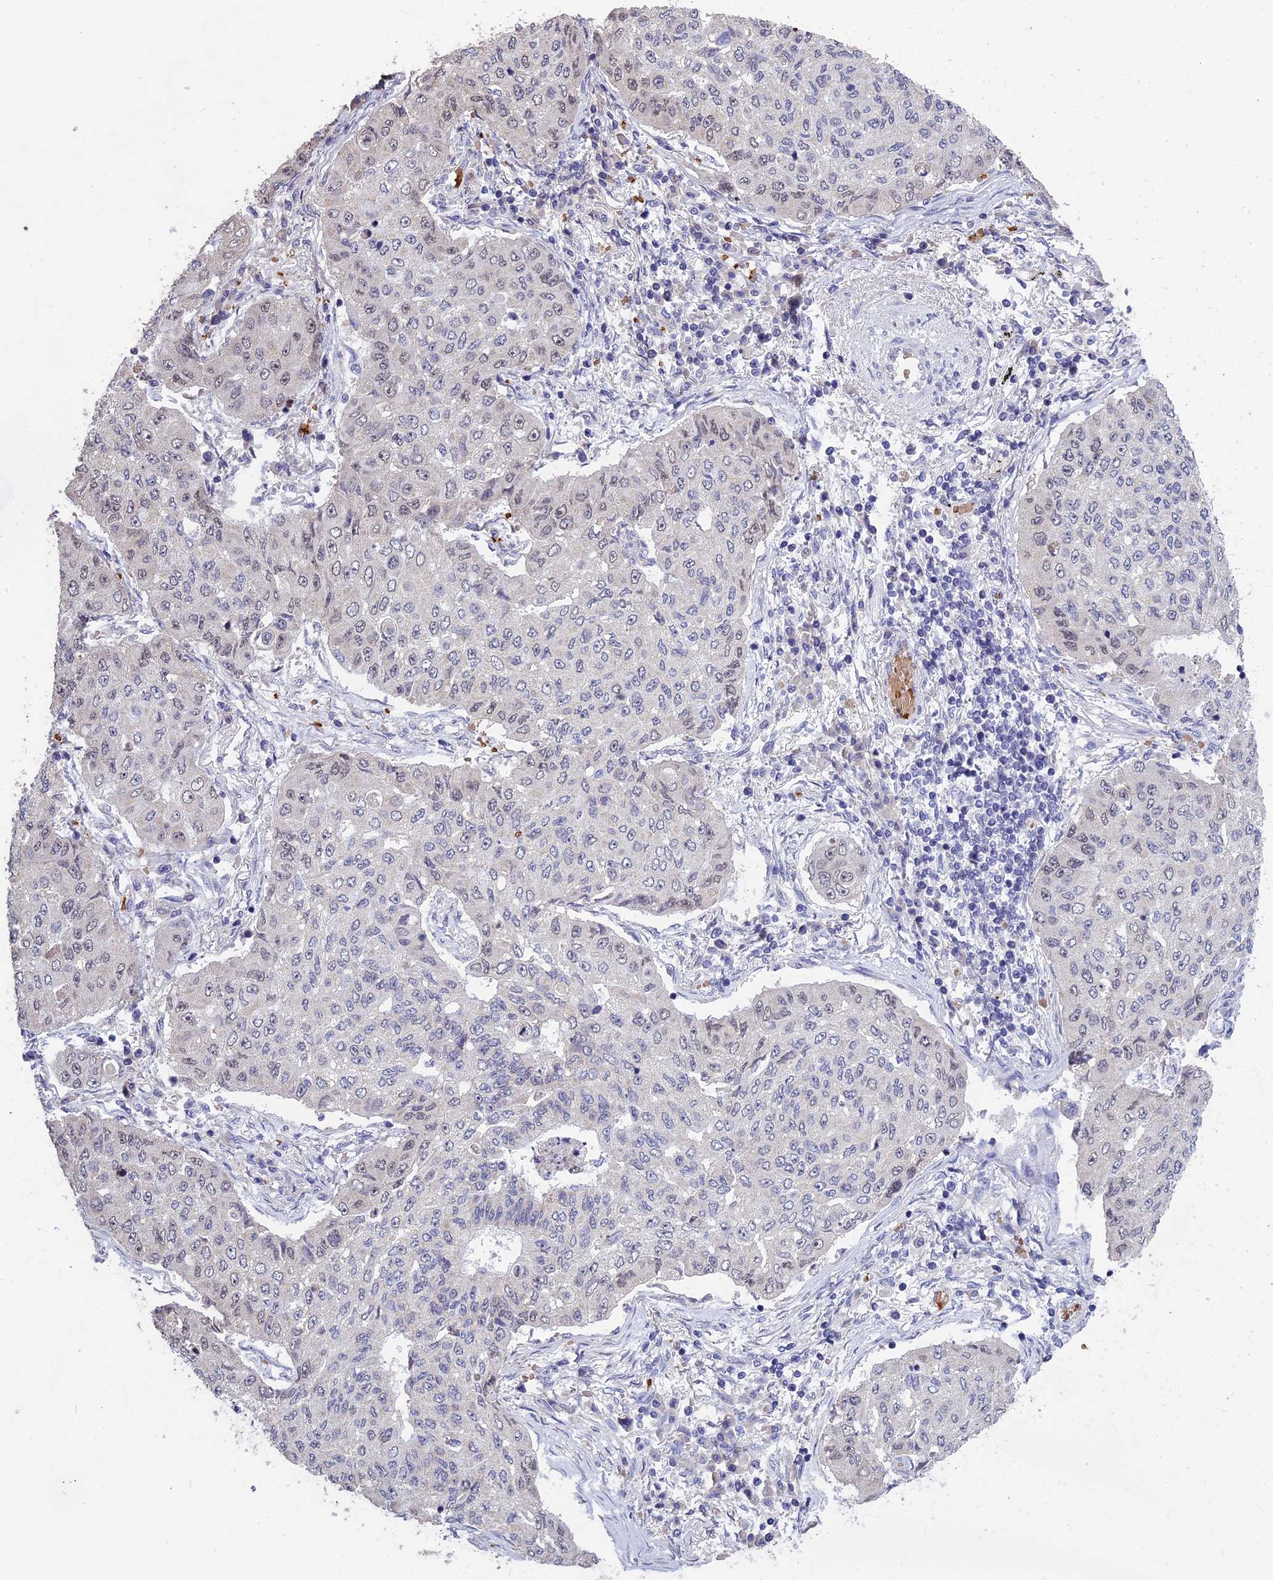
{"staining": {"intensity": "negative", "quantity": "none", "location": "none"}, "tissue": "lung cancer", "cell_type": "Tumor cells", "image_type": "cancer", "snomed": [{"axis": "morphology", "description": "Squamous cell carcinoma, NOS"}, {"axis": "topography", "description": "Lung"}], "caption": "Immunohistochemistry of human lung squamous cell carcinoma demonstrates no positivity in tumor cells.", "gene": "KNOP1", "patient": {"sex": "male", "age": 74}}